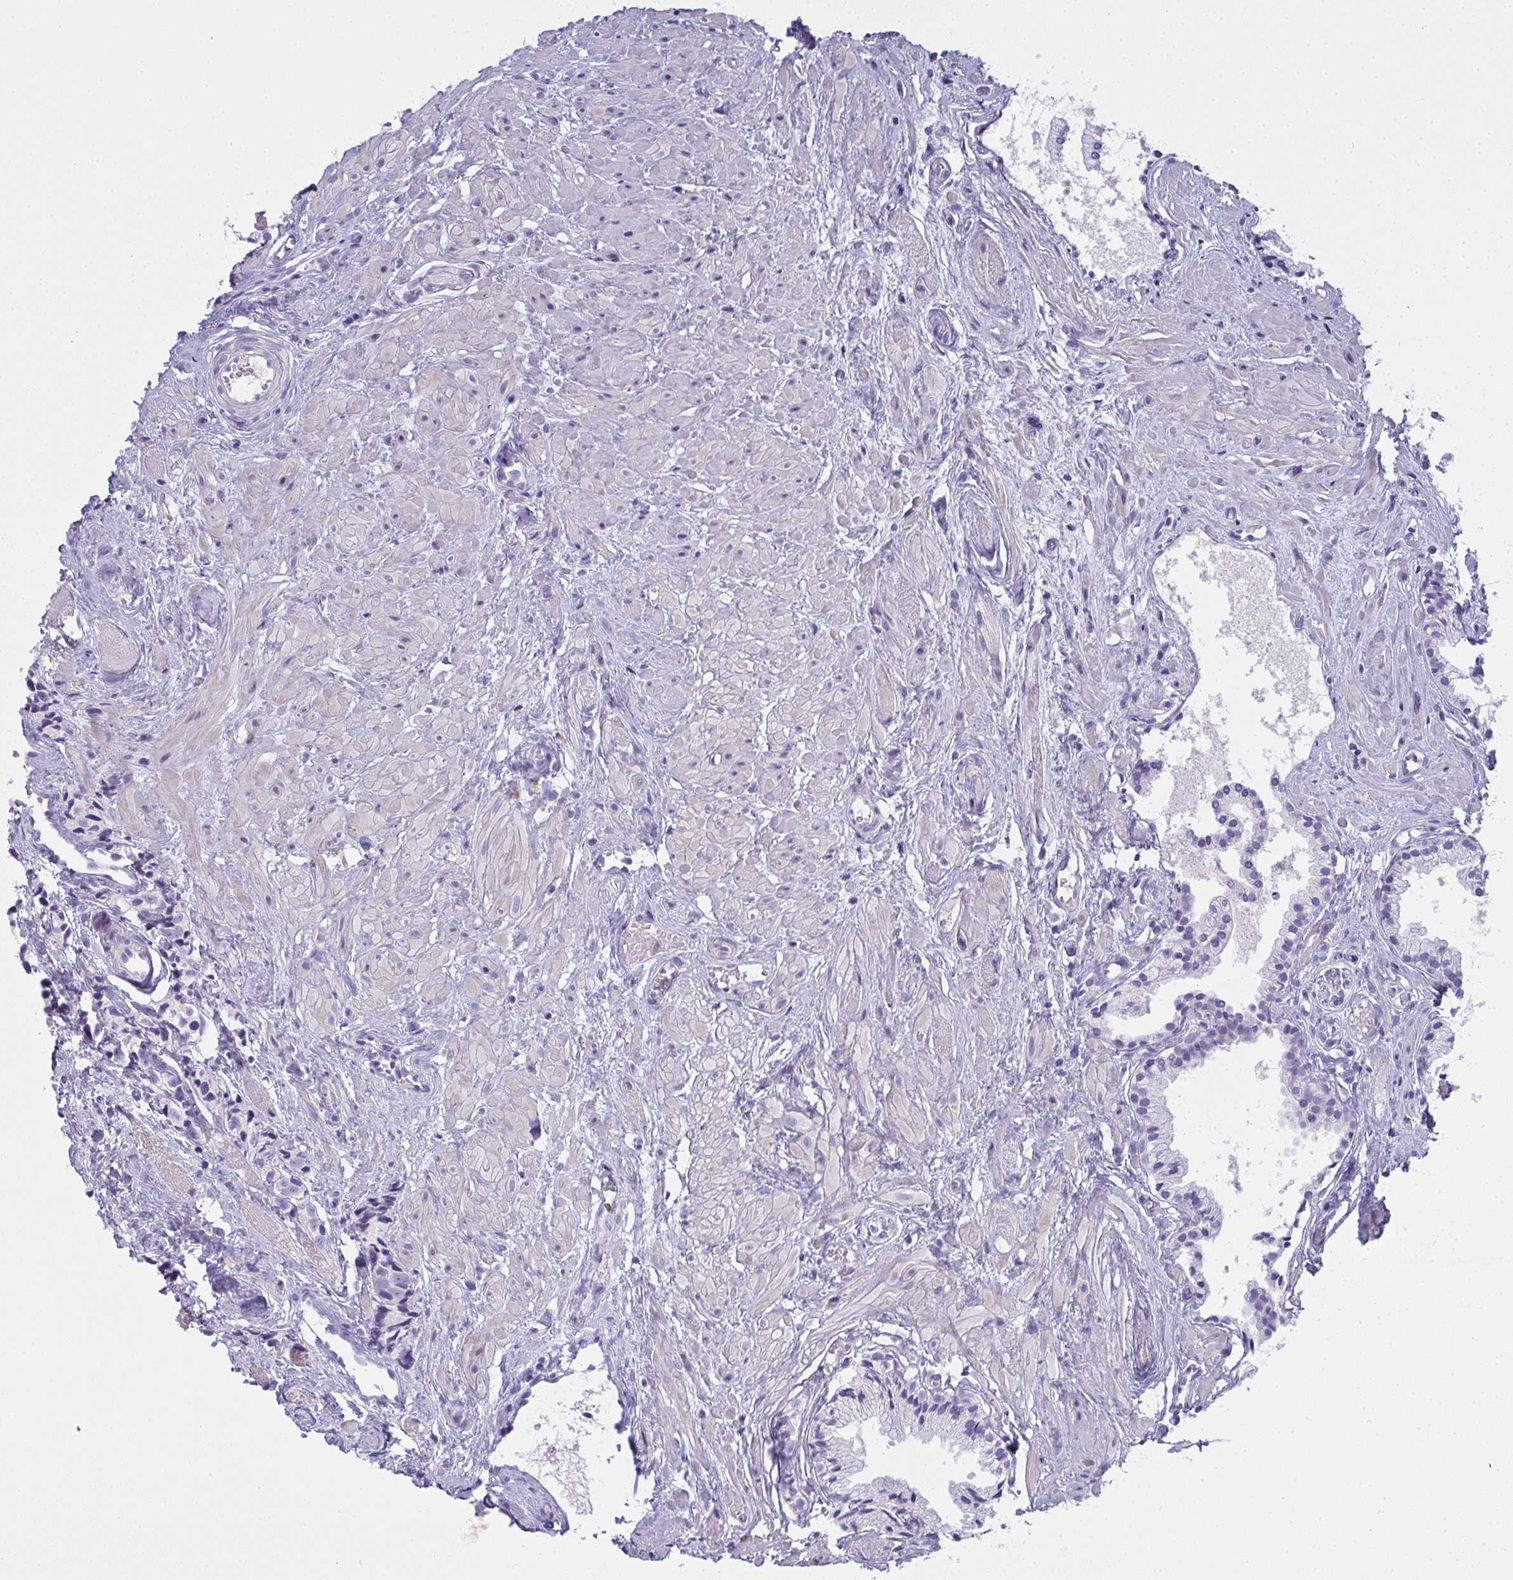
{"staining": {"intensity": "negative", "quantity": "none", "location": "none"}, "tissue": "prostate cancer", "cell_type": "Tumor cells", "image_type": "cancer", "snomed": [{"axis": "morphology", "description": "Adenocarcinoma, High grade"}, {"axis": "topography", "description": "Prostate"}], "caption": "High power microscopy histopathology image of an immunohistochemistry image of adenocarcinoma (high-grade) (prostate), revealing no significant staining in tumor cells.", "gene": "SLC36A2", "patient": {"sex": "male", "age": 81}}